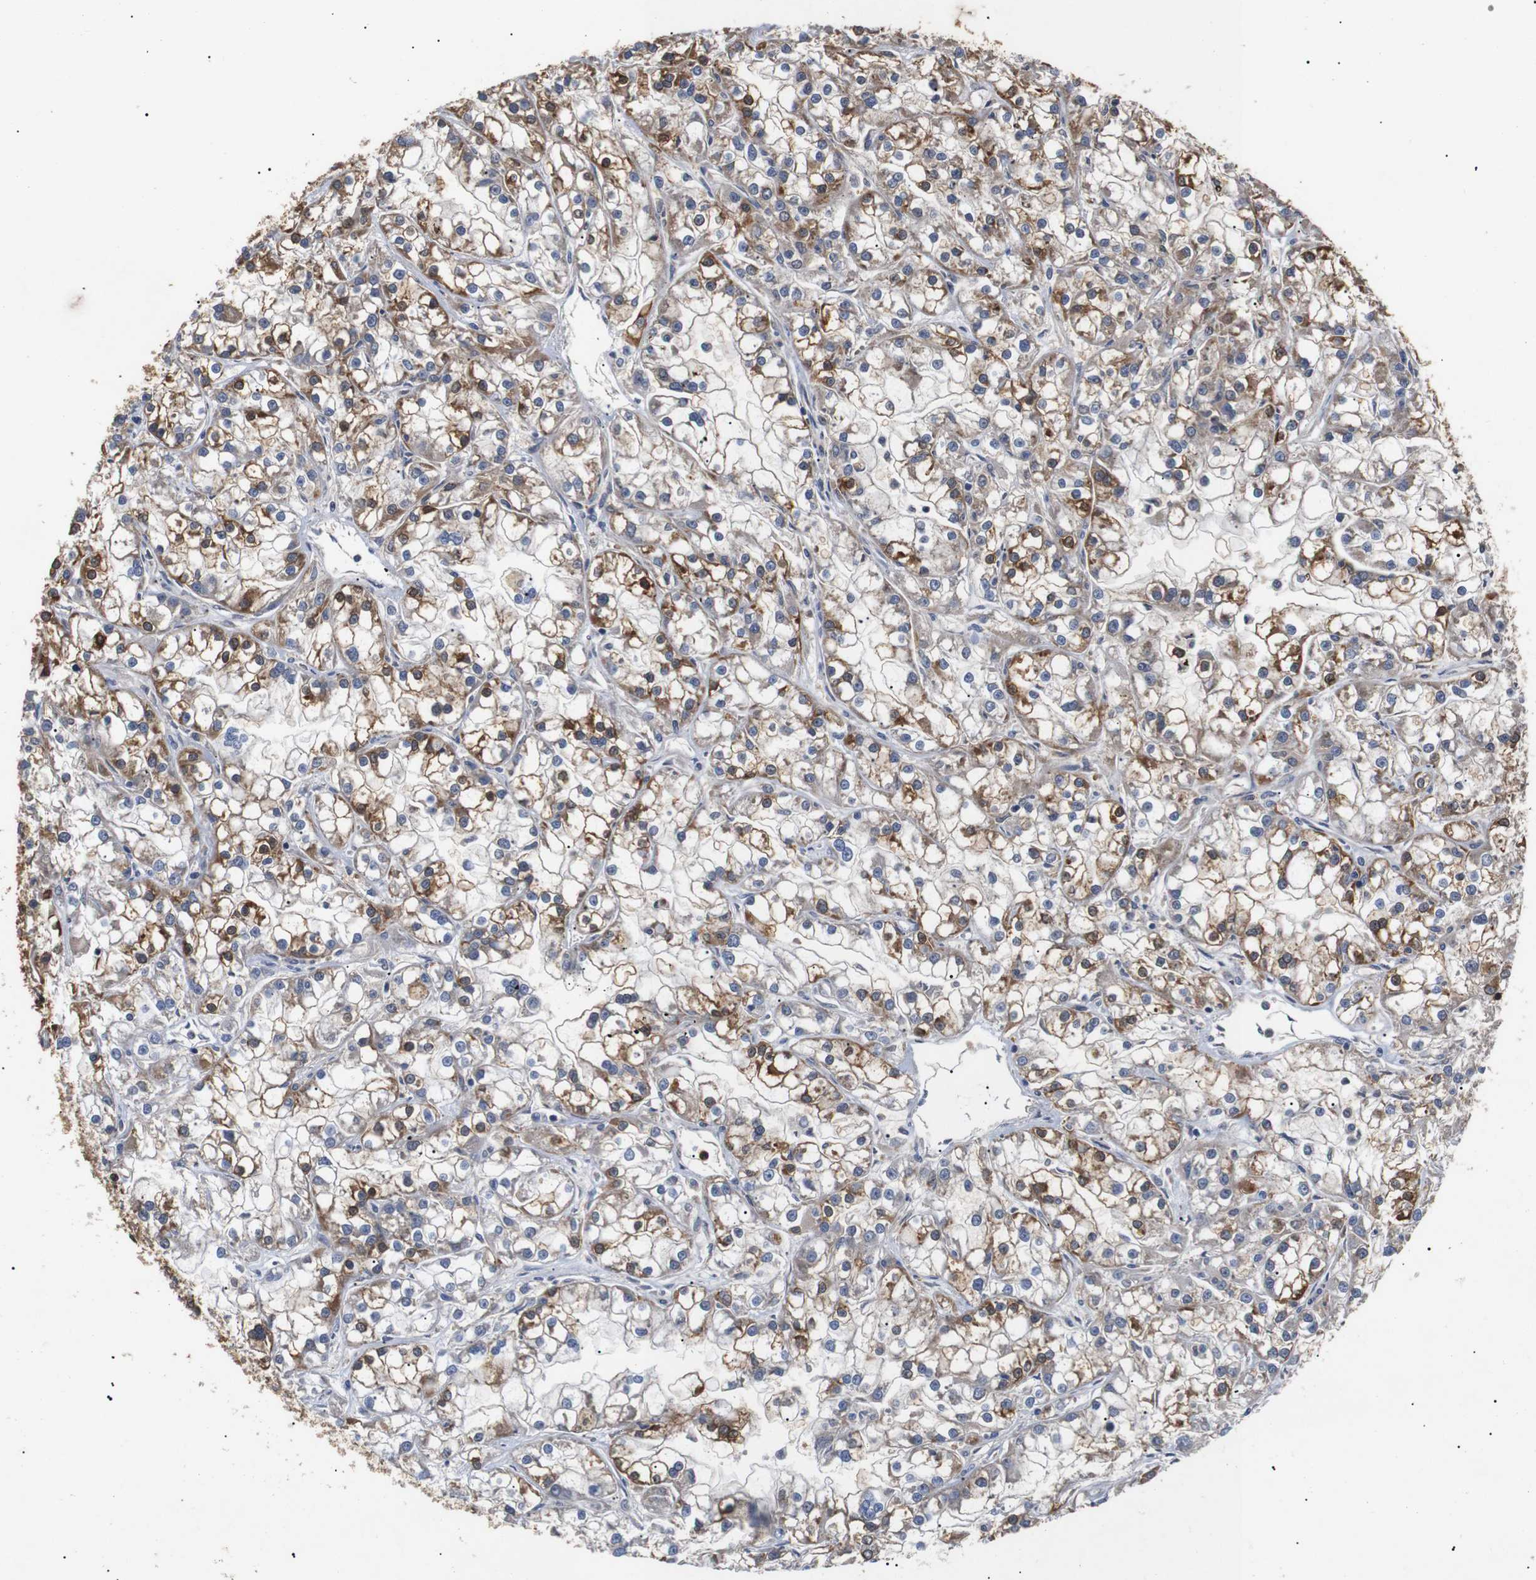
{"staining": {"intensity": "moderate", "quantity": ">75%", "location": "cytoplasmic/membranous"}, "tissue": "renal cancer", "cell_type": "Tumor cells", "image_type": "cancer", "snomed": [{"axis": "morphology", "description": "Adenocarcinoma, NOS"}, {"axis": "topography", "description": "Kidney"}], "caption": "Protein staining of renal adenocarcinoma tissue reveals moderate cytoplasmic/membranous positivity in approximately >75% of tumor cells.", "gene": "DDR1", "patient": {"sex": "female", "age": 52}}